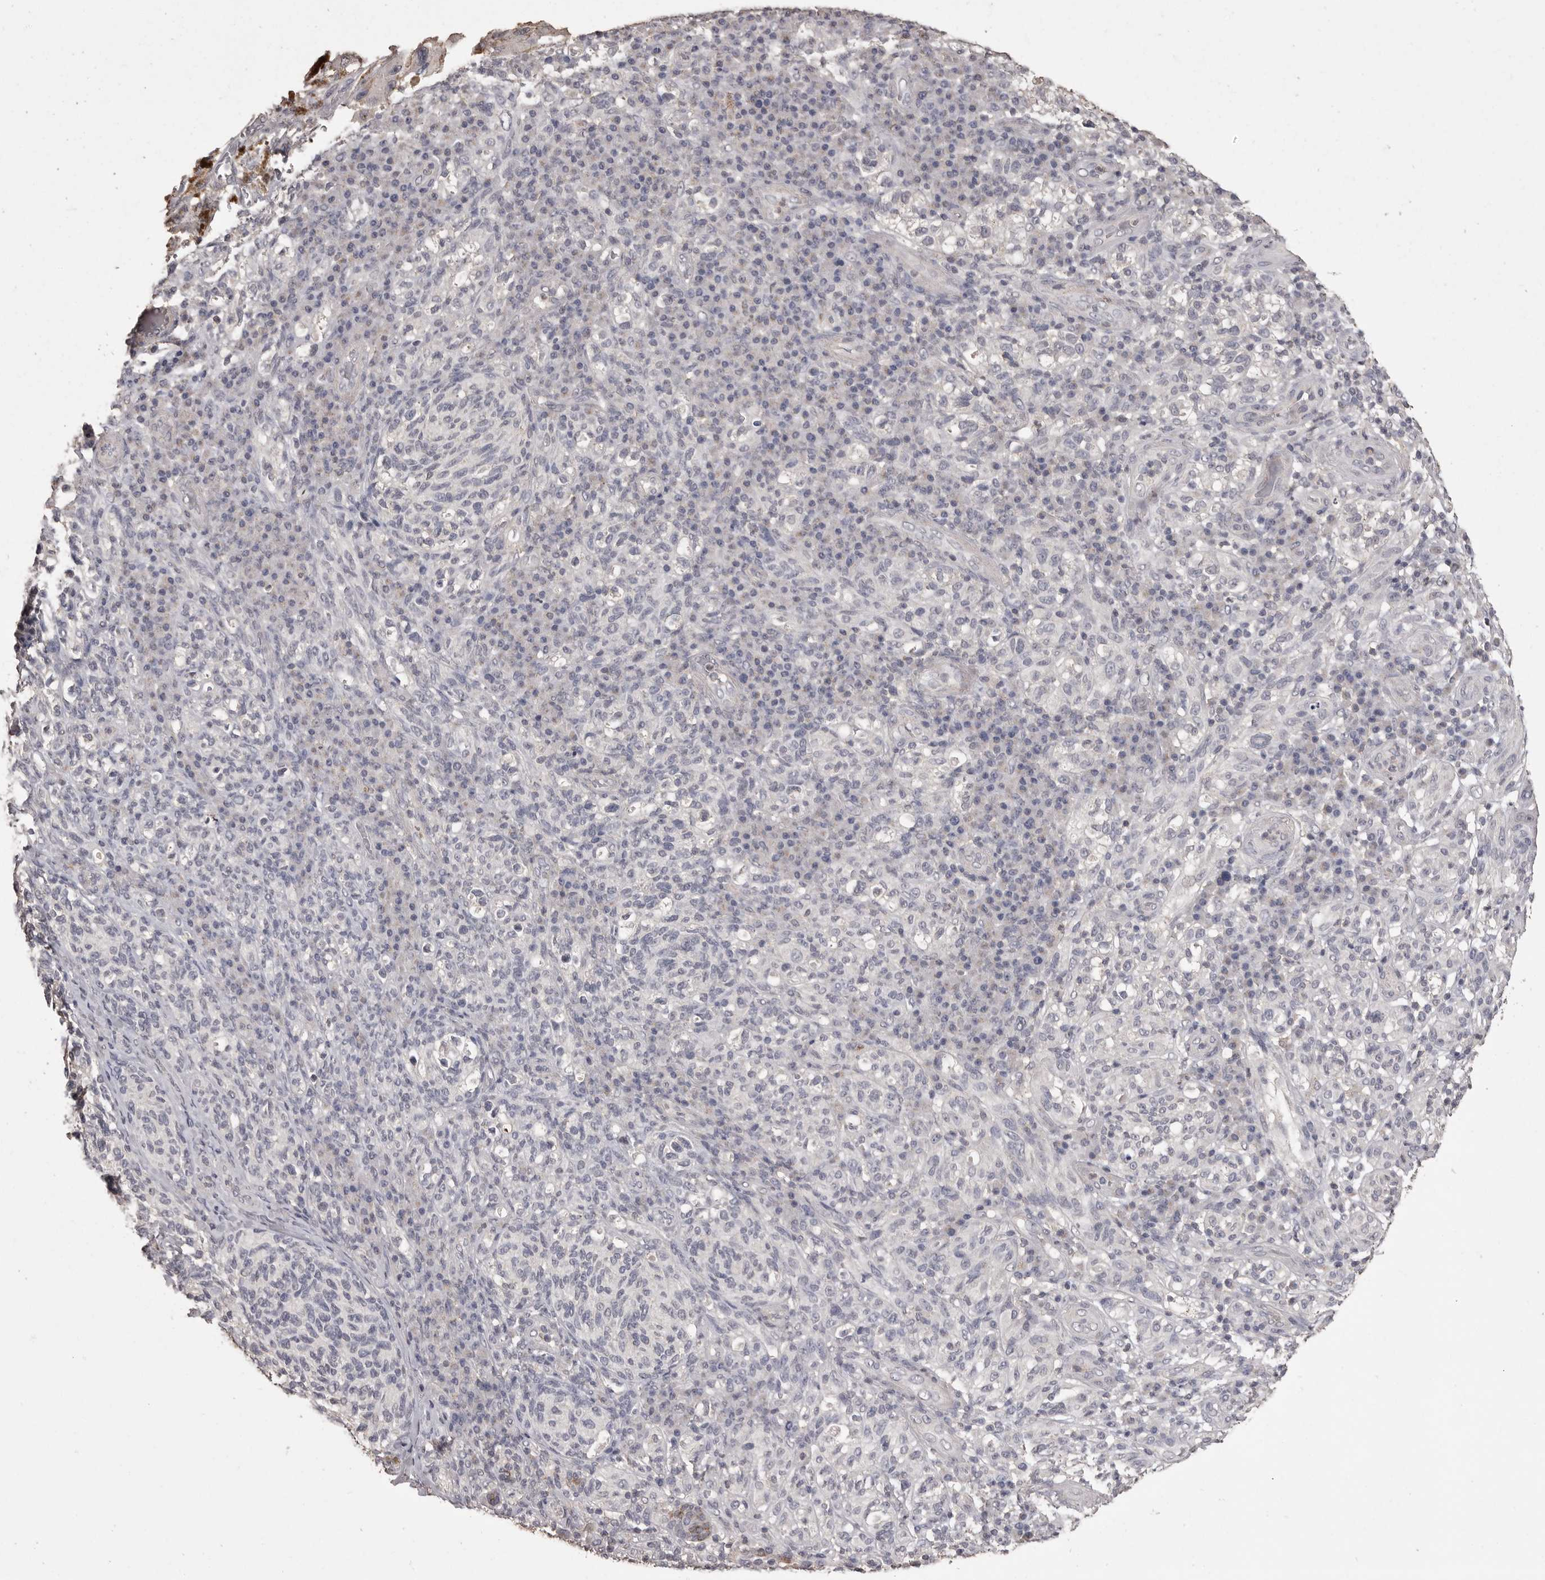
{"staining": {"intensity": "negative", "quantity": "none", "location": "none"}, "tissue": "melanoma", "cell_type": "Tumor cells", "image_type": "cancer", "snomed": [{"axis": "morphology", "description": "Malignant melanoma, NOS"}, {"axis": "topography", "description": "Skin"}], "caption": "Photomicrograph shows no protein staining in tumor cells of malignant melanoma tissue.", "gene": "MMP7", "patient": {"sex": "female", "age": 73}}